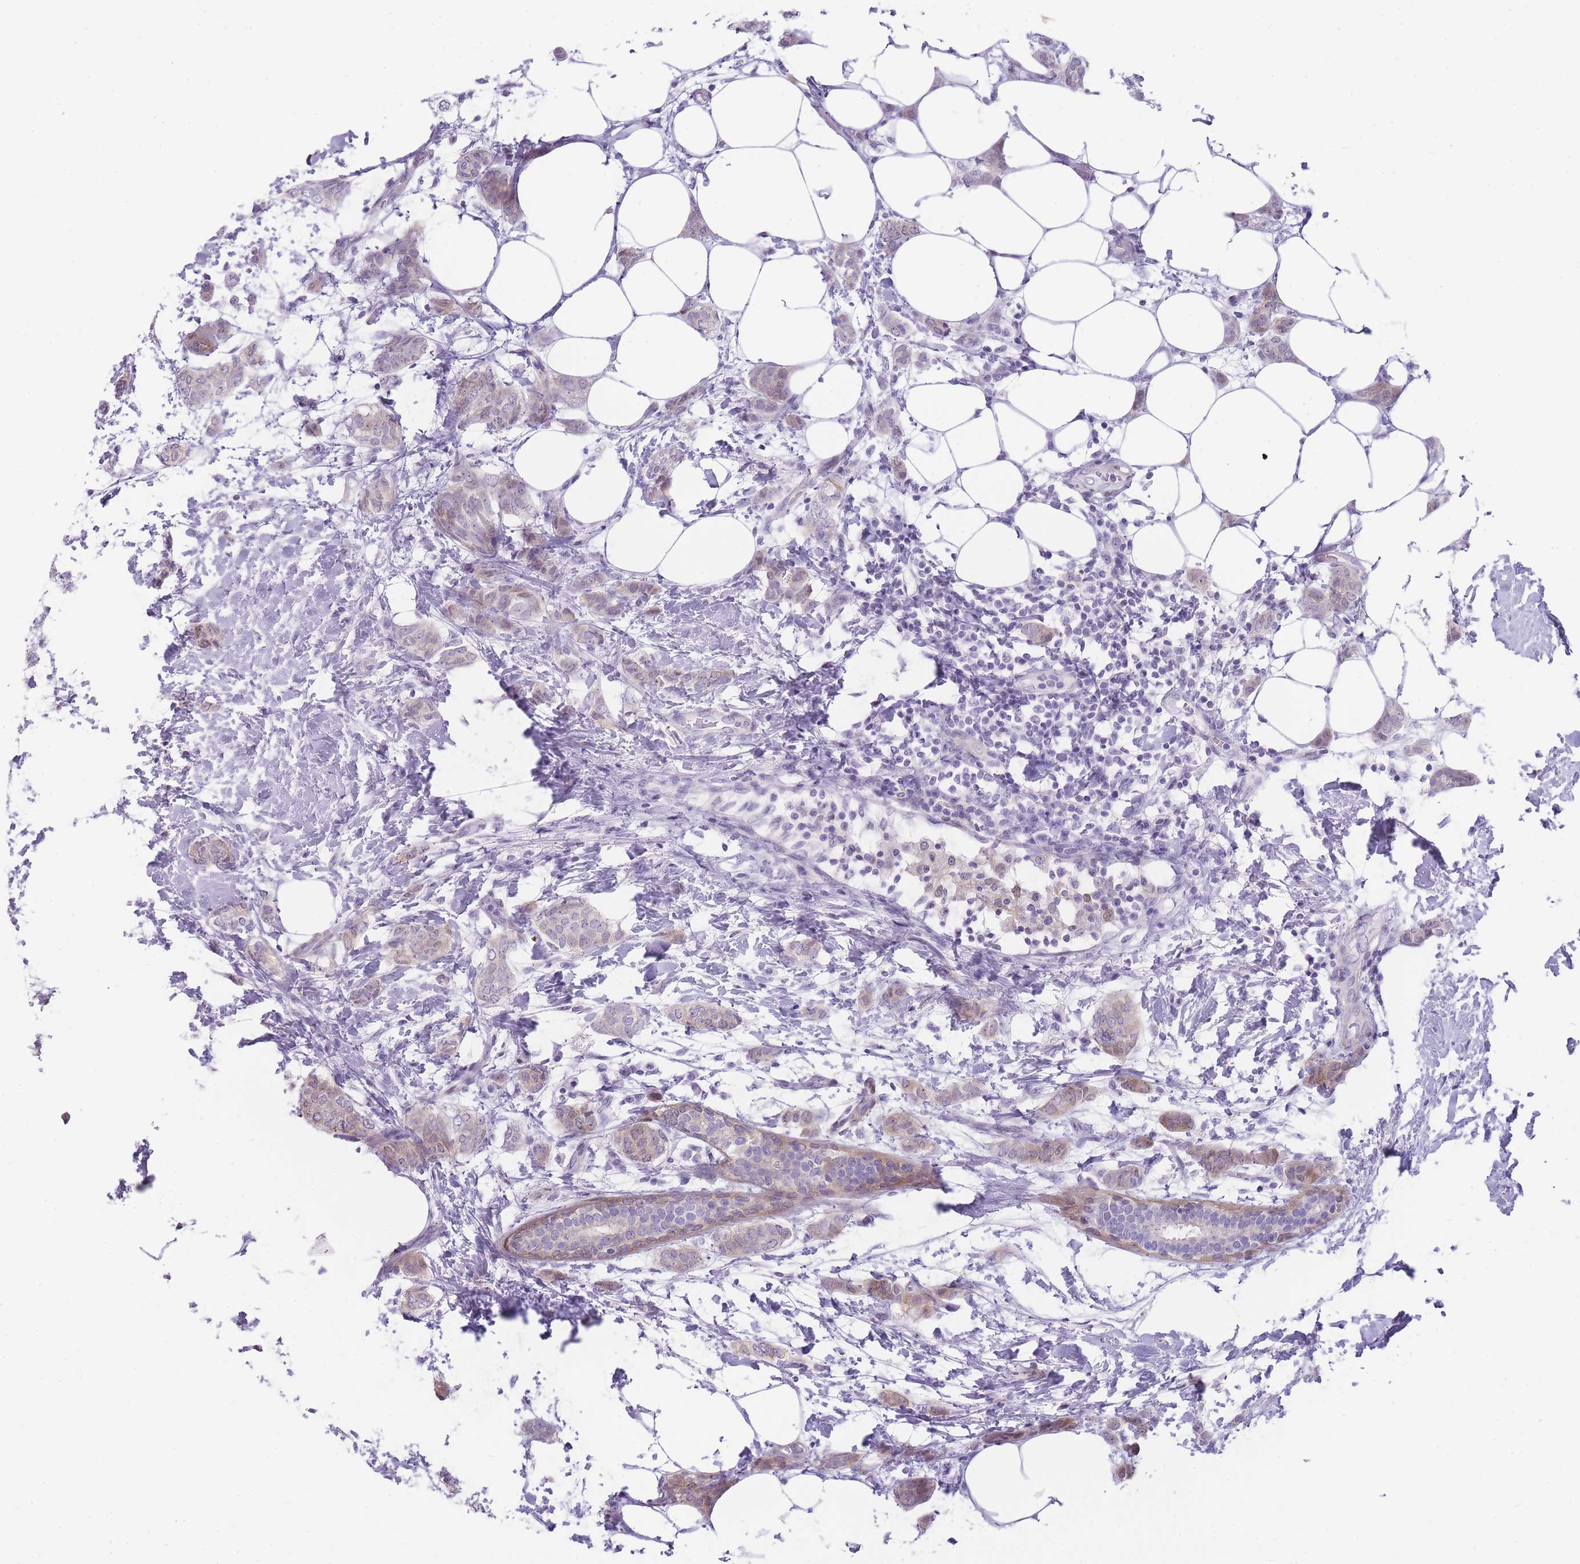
{"staining": {"intensity": "negative", "quantity": "none", "location": "none"}, "tissue": "breast cancer", "cell_type": "Tumor cells", "image_type": "cancer", "snomed": [{"axis": "morphology", "description": "Duct carcinoma"}, {"axis": "topography", "description": "Breast"}], "caption": "There is no significant positivity in tumor cells of breast cancer.", "gene": "OR11H12", "patient": {"sex": "female", "age": 72}}